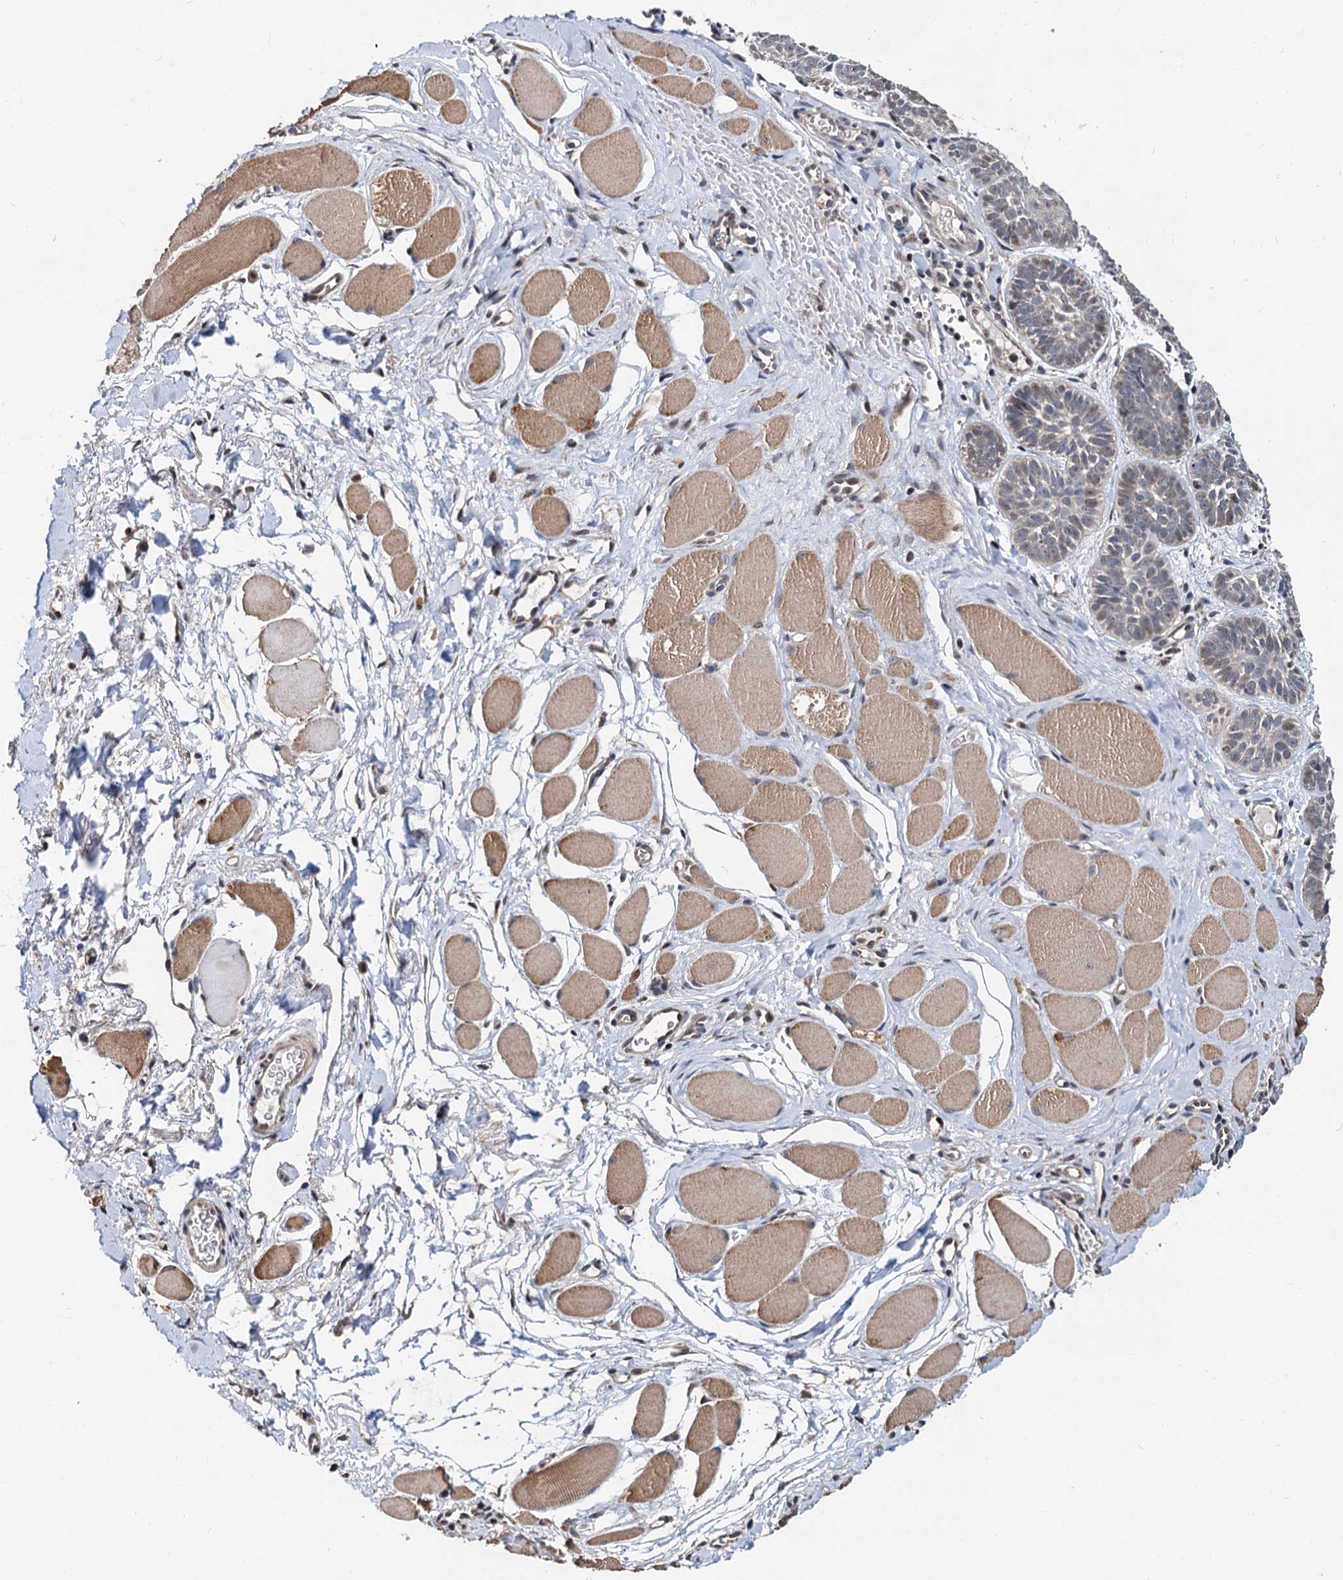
{"staining": {"intensity": "negative", "quantity": "none", "location": "none"}, "tissue": "skin cancer", "cell_type": "Tumor cells", "image_type": "cancer", "snomed": [{"axis": "morphology", "description": "Basal cell carcinoma"}, {"axis": "topography", "description": "Skin"}], "caption": "The micrograph reveals no significant positivity in tumor cells of basal cell carcinoma (skin).", "gene": "MCMBP", "patient": {"sex": "male", "age": 85}}